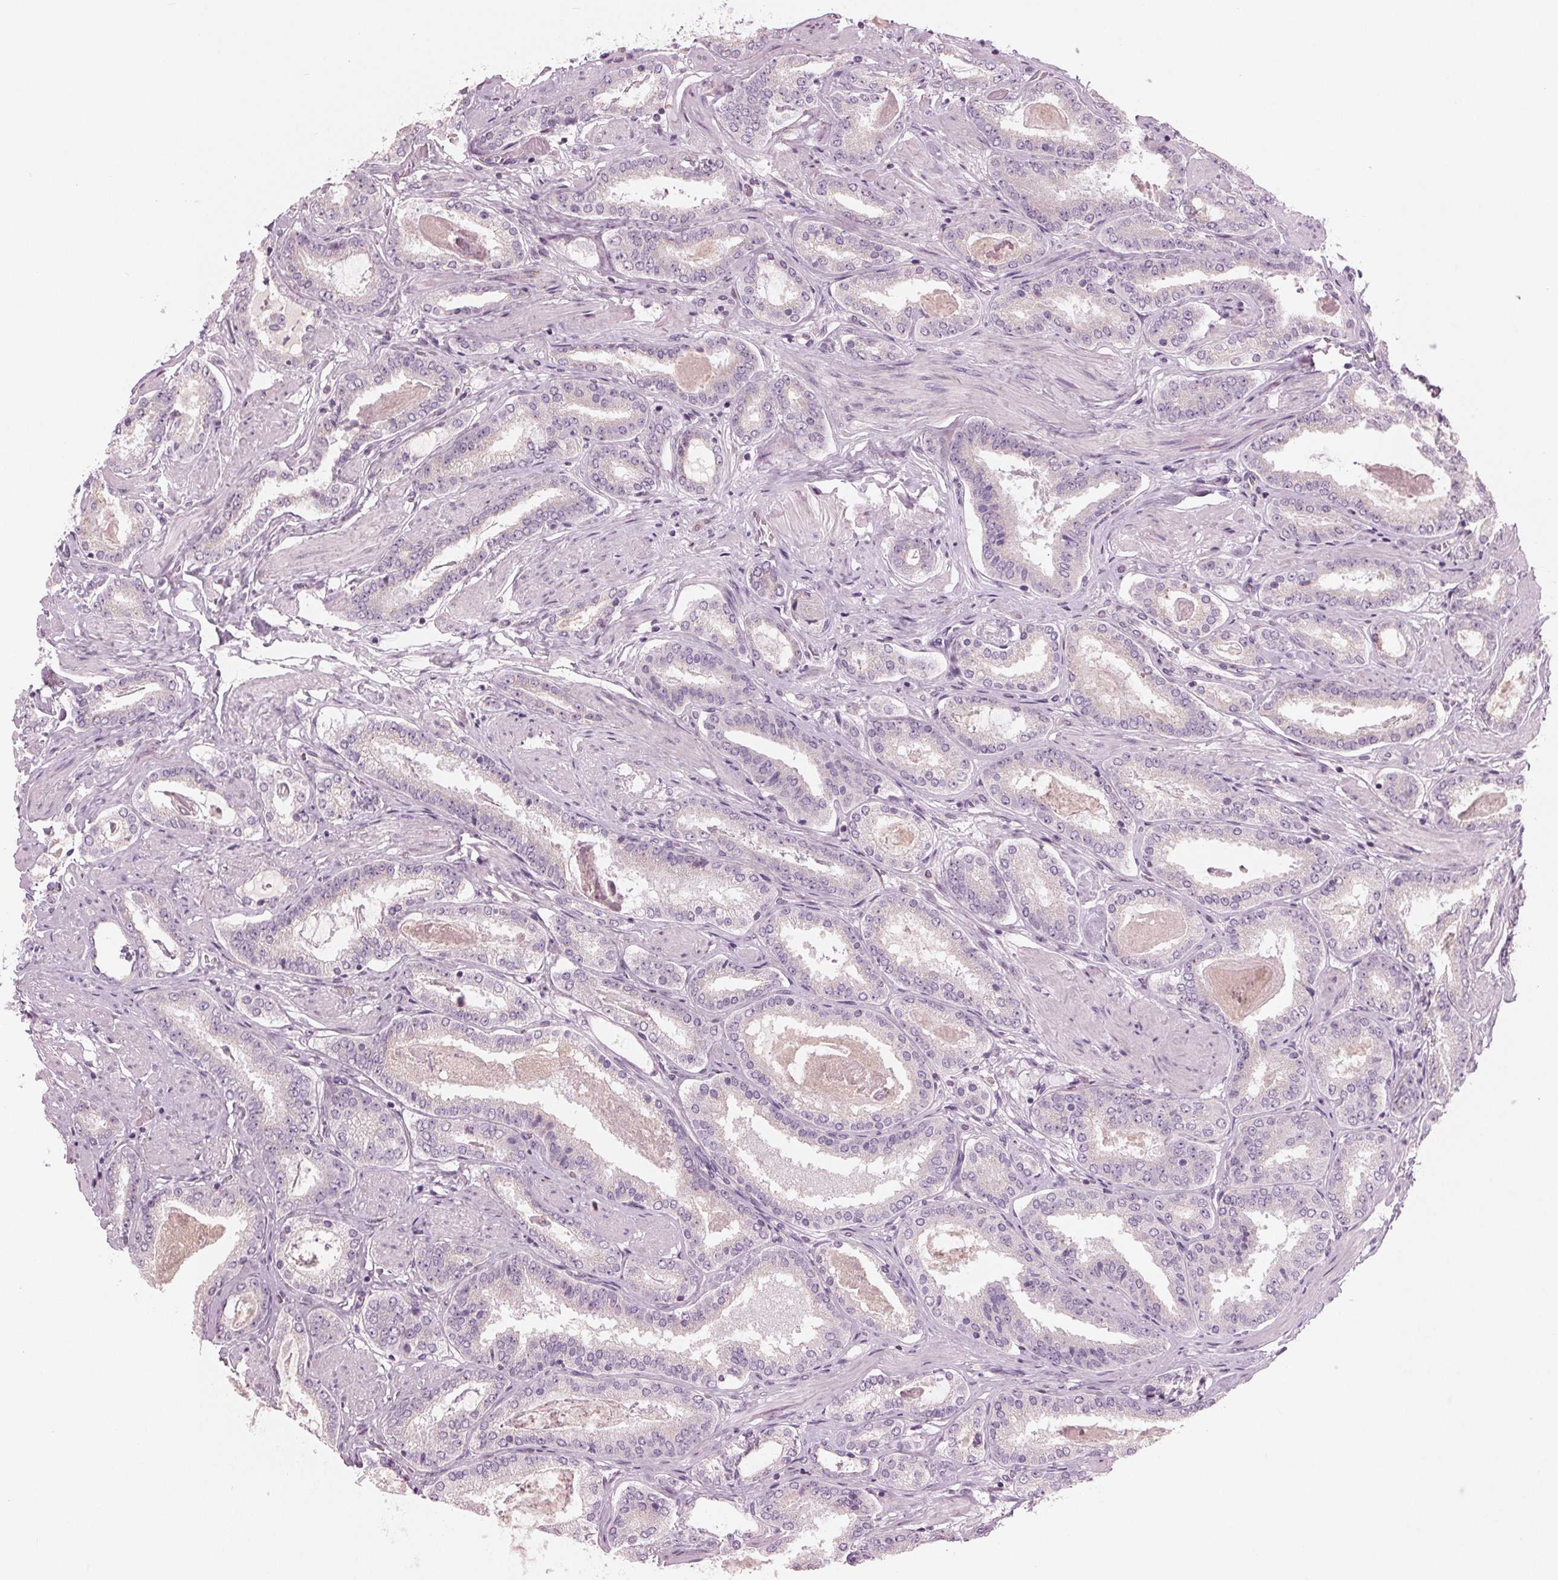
{"staining": {"intensity": "negative", "quantity": "none", "location": "none"}, "tissue": "prostate cancer", "cell_type": "Tumor cells", "image_type": "cancer", "snomed": [{"axis": "morphology", "description": "Adenocarcinoma, High grade"}, {"axis": "topography", "description": "Prostate"}], "caption": "Histopathology image shows no protein positivity in tumor cells of prostate cancer (high-grade adenocarcinoma) tissue.", "gene": "PRAP1", "patient": {"sex": "male", "age": 63}}